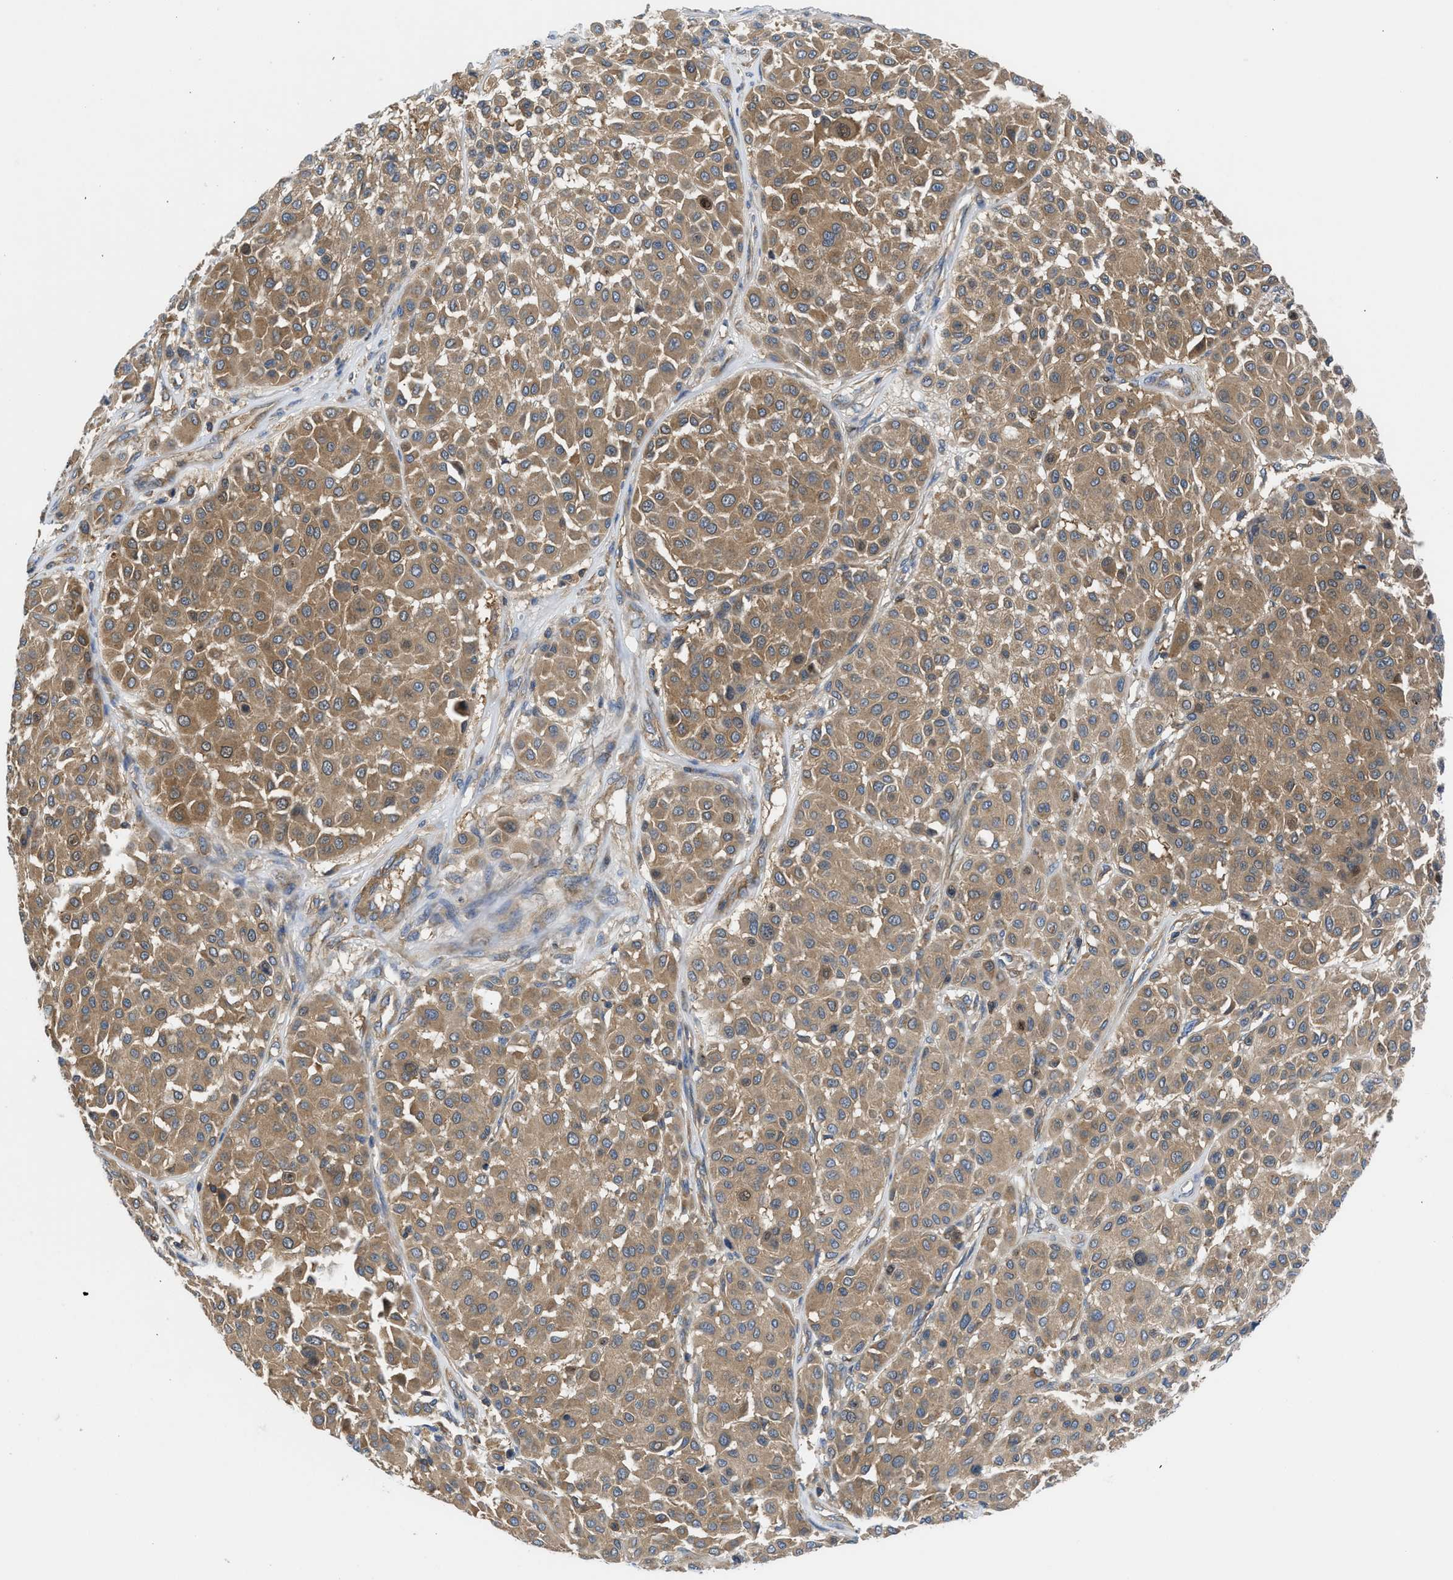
{"staining": {"intensity": "moderate", "quantity": ">75%", "location": "cytoplasmic/membranous"}, "tissue": "melanoma", "cell_type": "Tumor cells", "image_type": "cancer", "snomed": [{"axis": "morphology", "description": "Malignant melanoma, Metastatic site"}, {"axis": "topography", "description": "Soft tissue"}], "caption": "A photomicrograph of human malignant melanoma (metastatic site) stained for a protein reveals moderate cytoplasmic/membranous brown staining in tumor cells.", "gene": "CHKB", "patient": {"sex": "male", "age": 41}}